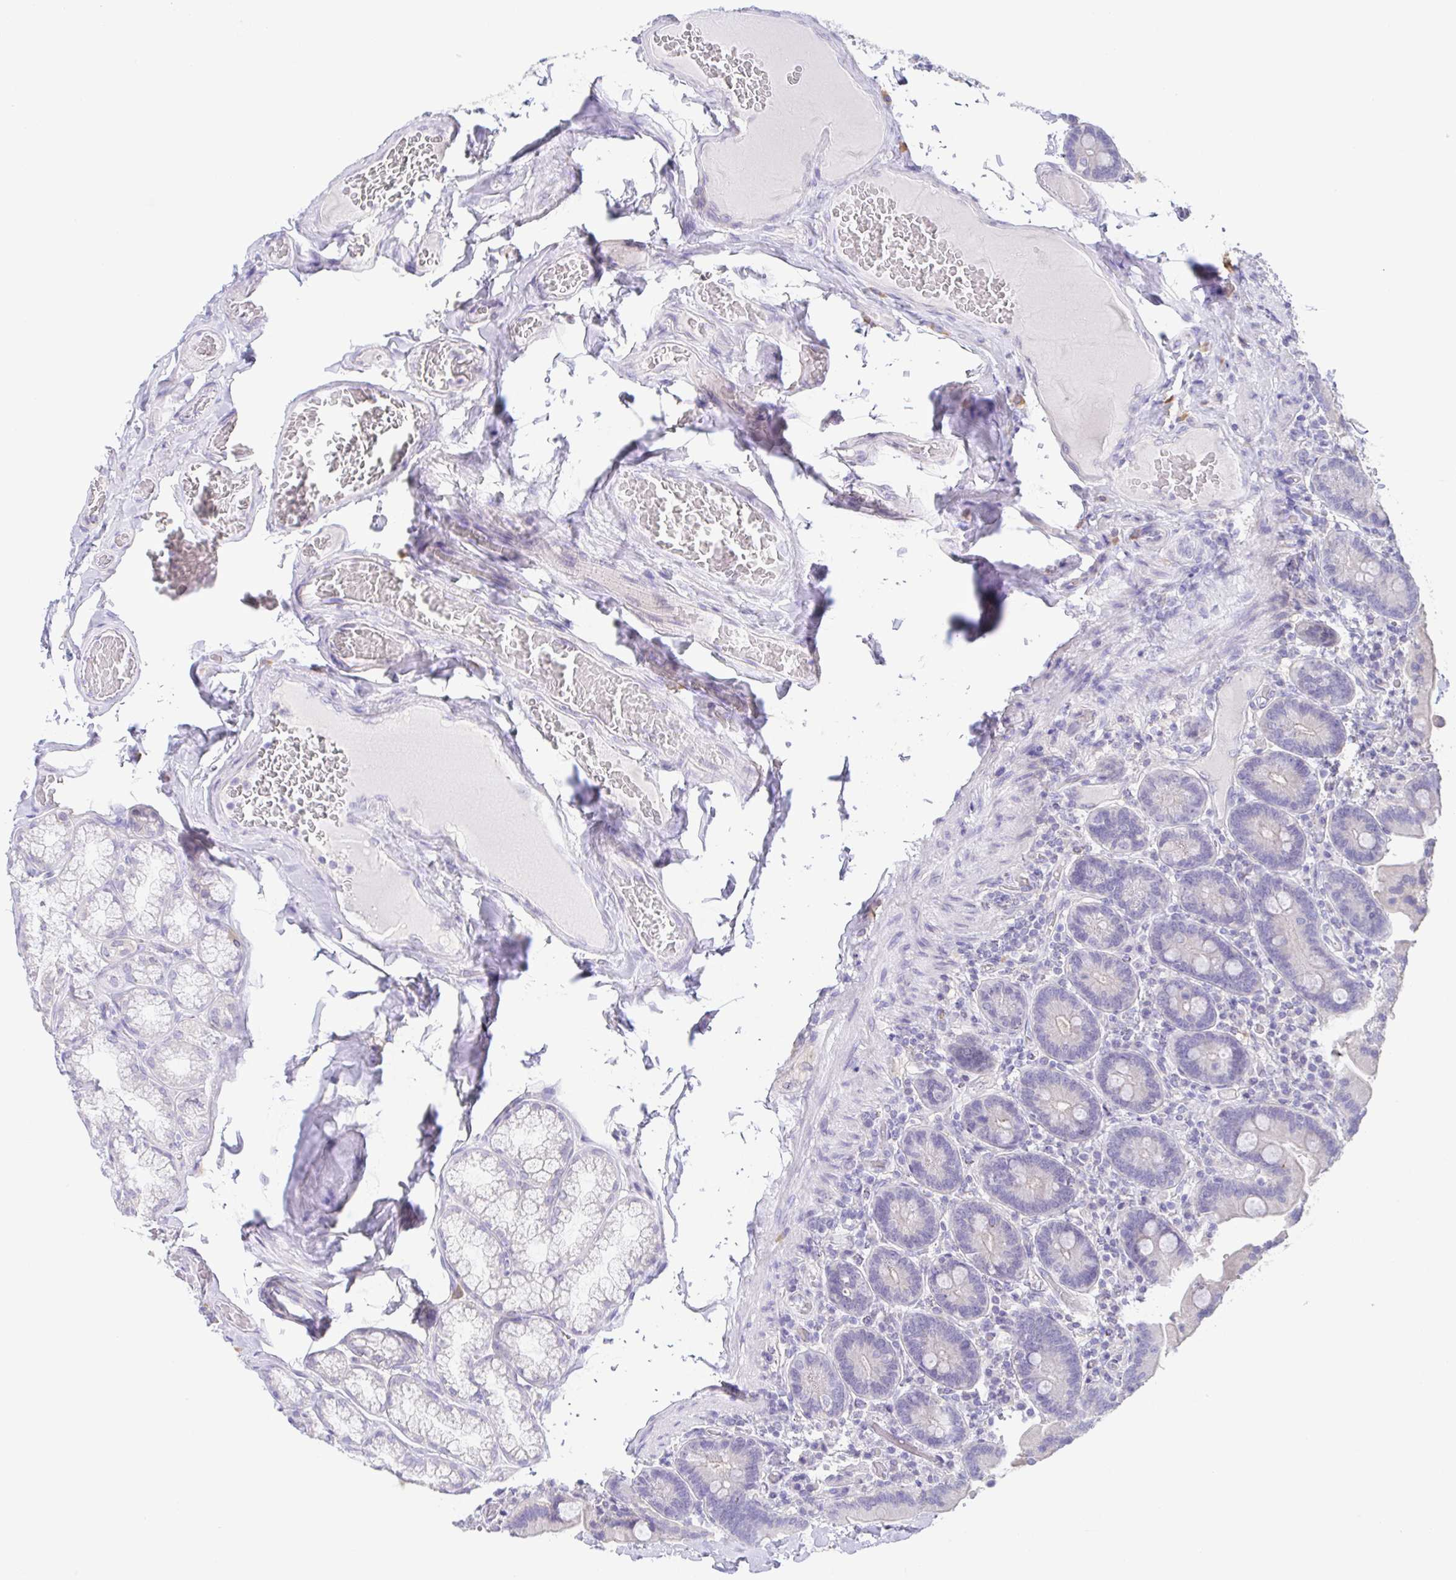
{"staining": {"intensity": "negative", "quantity": "none", "location": "none"}, "tissue": "duodenum", "cell_type": "Glandular cells", "image_type": "normal", "snomed": [{"axis": "morphology", "description": "Normal tissue, NOS"}, {"axis": "topography", "description": "Duodenum"}], "caption": "High power microscopy histopathology image of an immunohistochemistry (IHC) photomicrograph of normal duodenum, revealing no significant positivity in glandular cells. (DAB (3,3'-diaminobenzidine) immunohistochemistry (IHC), high magnification).", "gene": "KRTDAP", "patient": {"sex": "female", "age": 62}}